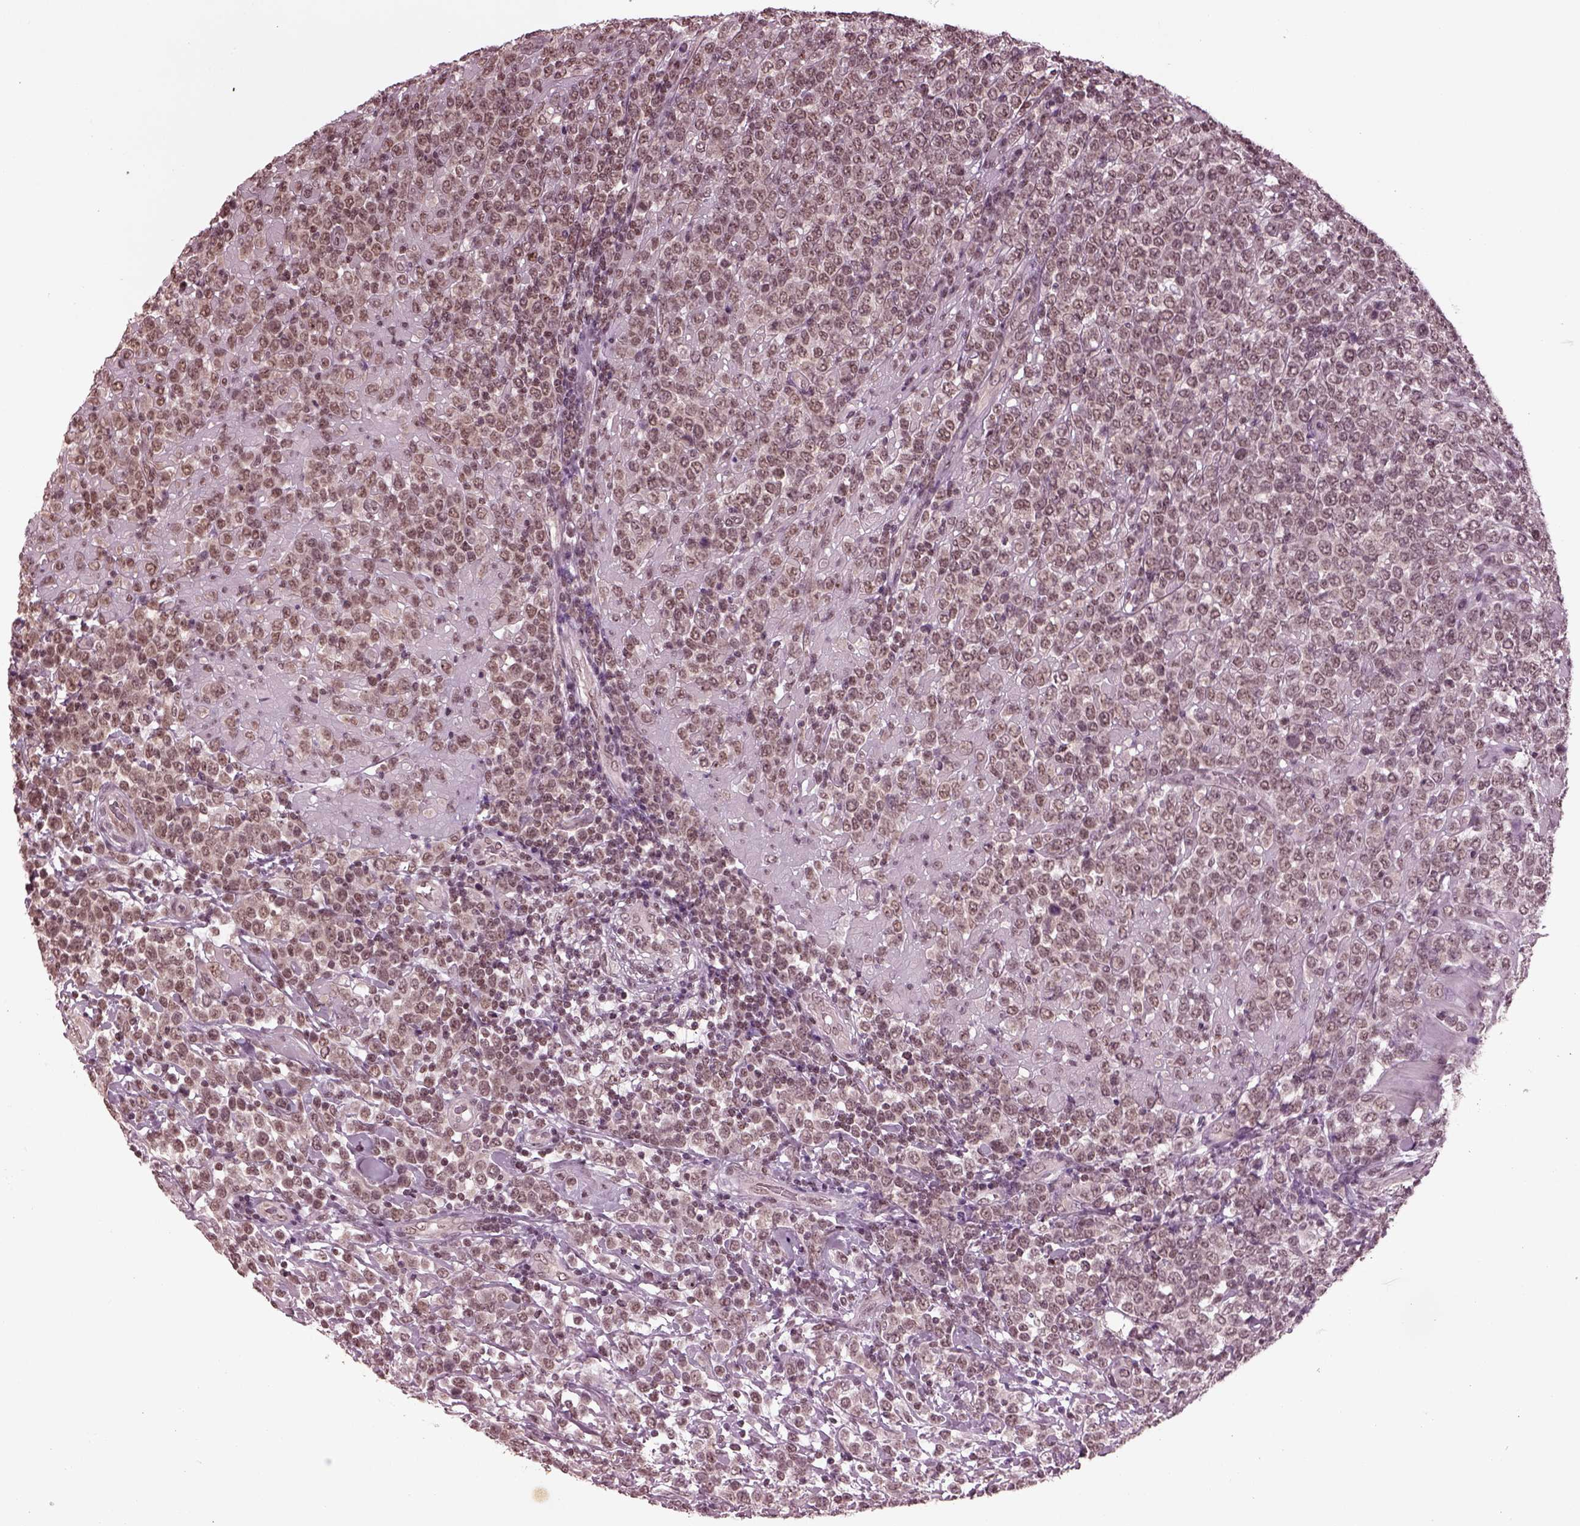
{"staining": {"intensity": "negative", "quantity": "none", "location": "none"}, "tissue": "lymphoma", "cell_type": "Tumor cells", "image_type": "cancer", "snomed": [{"axis": "morphology", "description": "Malignant lymphoma, non-Hodgkin's type, High grade"}, {"axis": "topography", "description": "Soft tissue"}], "caption": "Immunohistochemical staining of human malignant lymphoma, non-Hodgkin's type (high-grade) demonstrates no significant positivity in tumor cells.", "gene": "RUVBL2", "patient": {"sex": "female", "age": 56}}